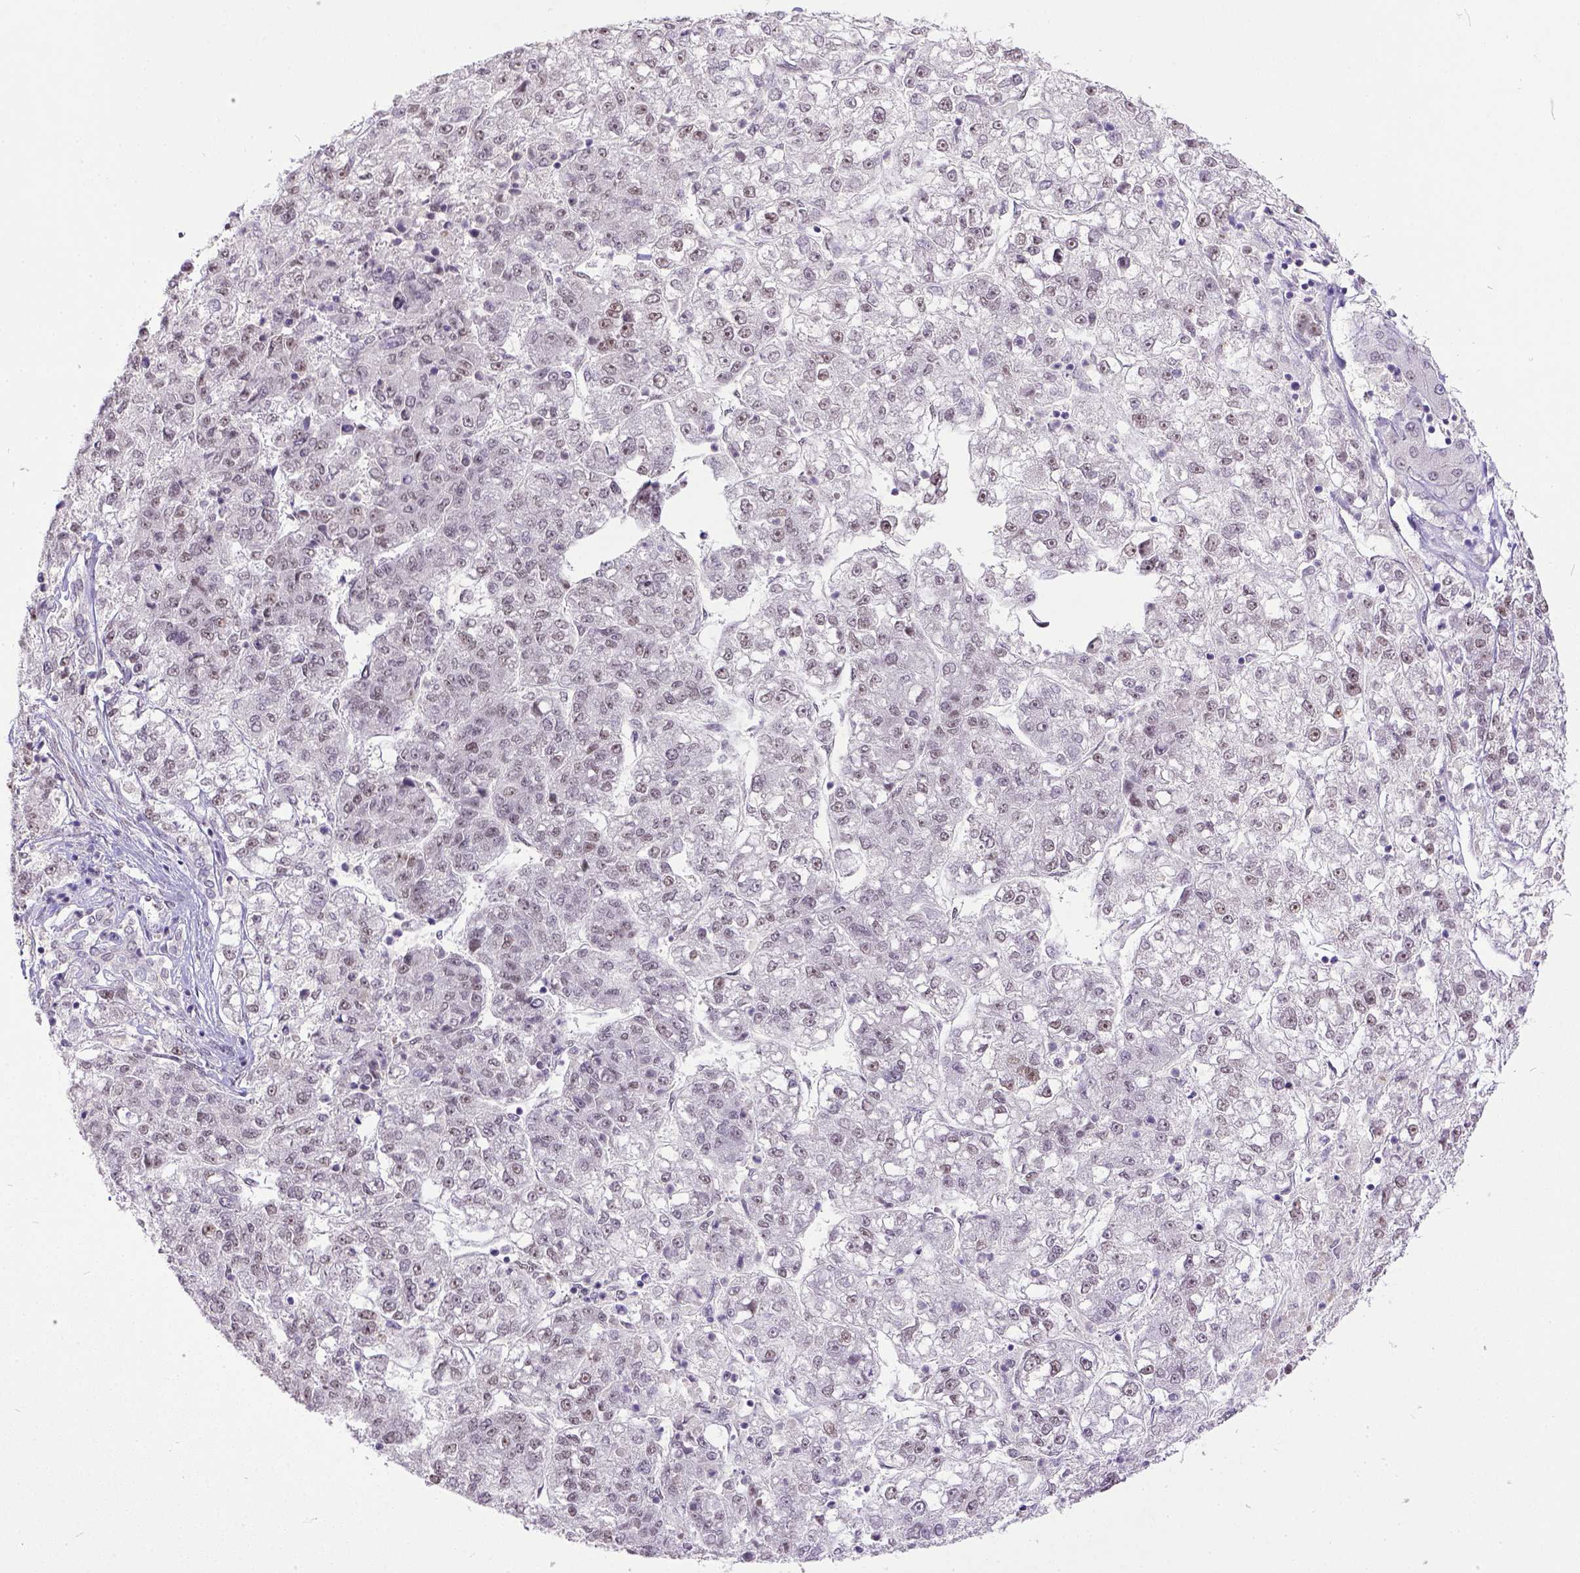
{"staining": {"intensity": "negative", "quantity": "none", "location": "none"}, "tissue": "liver cancer", "cell_type": "Tumor cells", "image_type": "cancer", "snomed": [{"axis": "morphology", "description": "Carcinoma, Hepatocellular, NOS"}, {"axis": "topography", "description": "Liver"}], "caption": "Liver cancer stained for a protein using IHC demonstrates no expression tumor cells.", "gene": "ERCC1", "patient": {"sex": "male", "age": 56}}